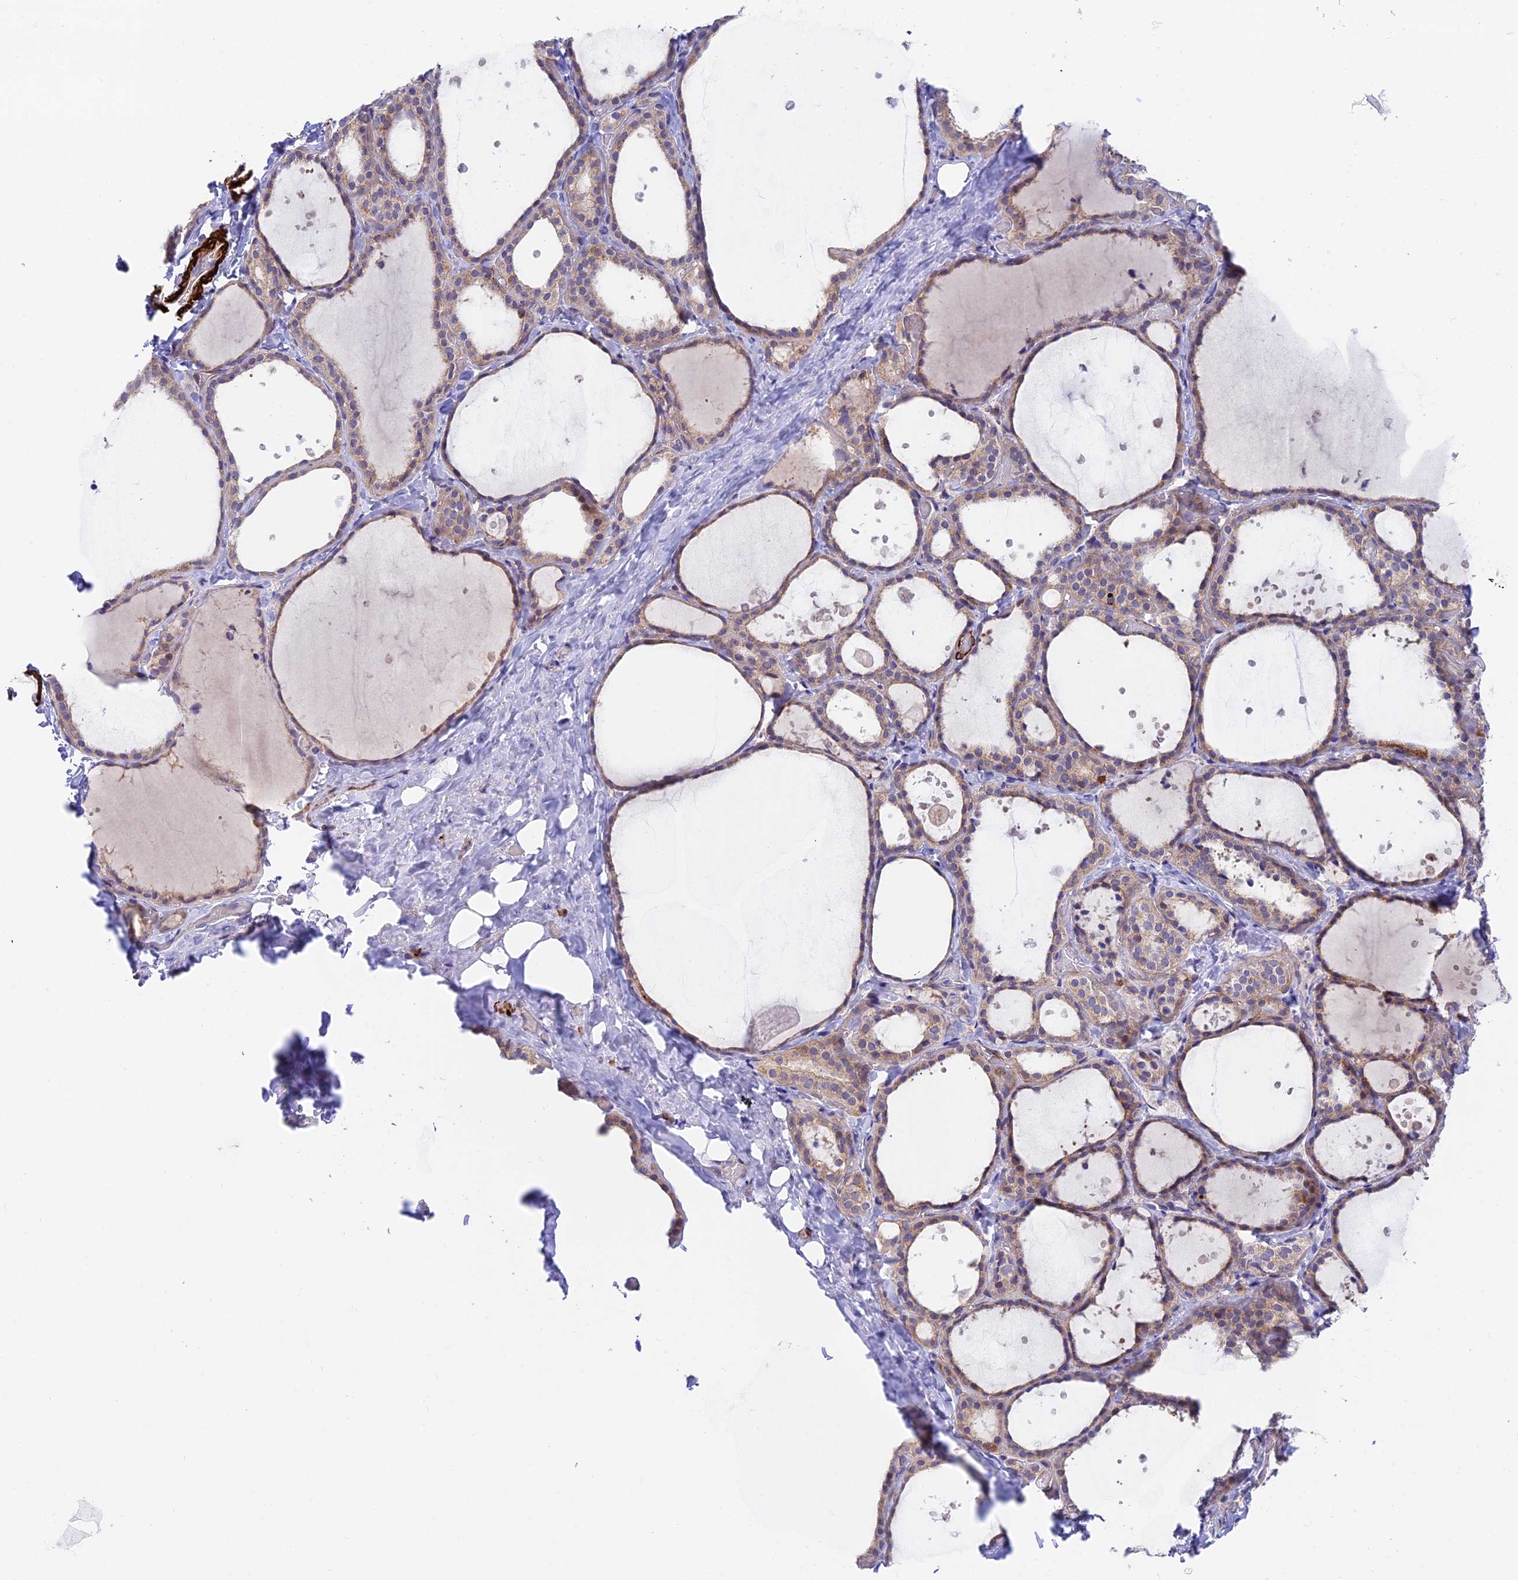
{"staining": {"intensity": "moderate", "quantity": "25%-75%", "location": "cytoplasmic/membranous"}, "tissue": "thyroid gland", "cell_type": "Glandular cells", "image_type": "normal", "snomed": [{"axis": "morphology", "description": "Normal tissue, NOS"}, {"axis": "topography", "description": "Thyroid gland"}], "caption": "IHC (DAB (3,3'-diaminobenzidine)) staining of normal human thyroid gland exhibits moderate cytoplasmic/membranous protein staining in about 25%-75% of glandular cells.", "gene": "ANKRD50", "patient": {"sex": "female", "age": 44}}